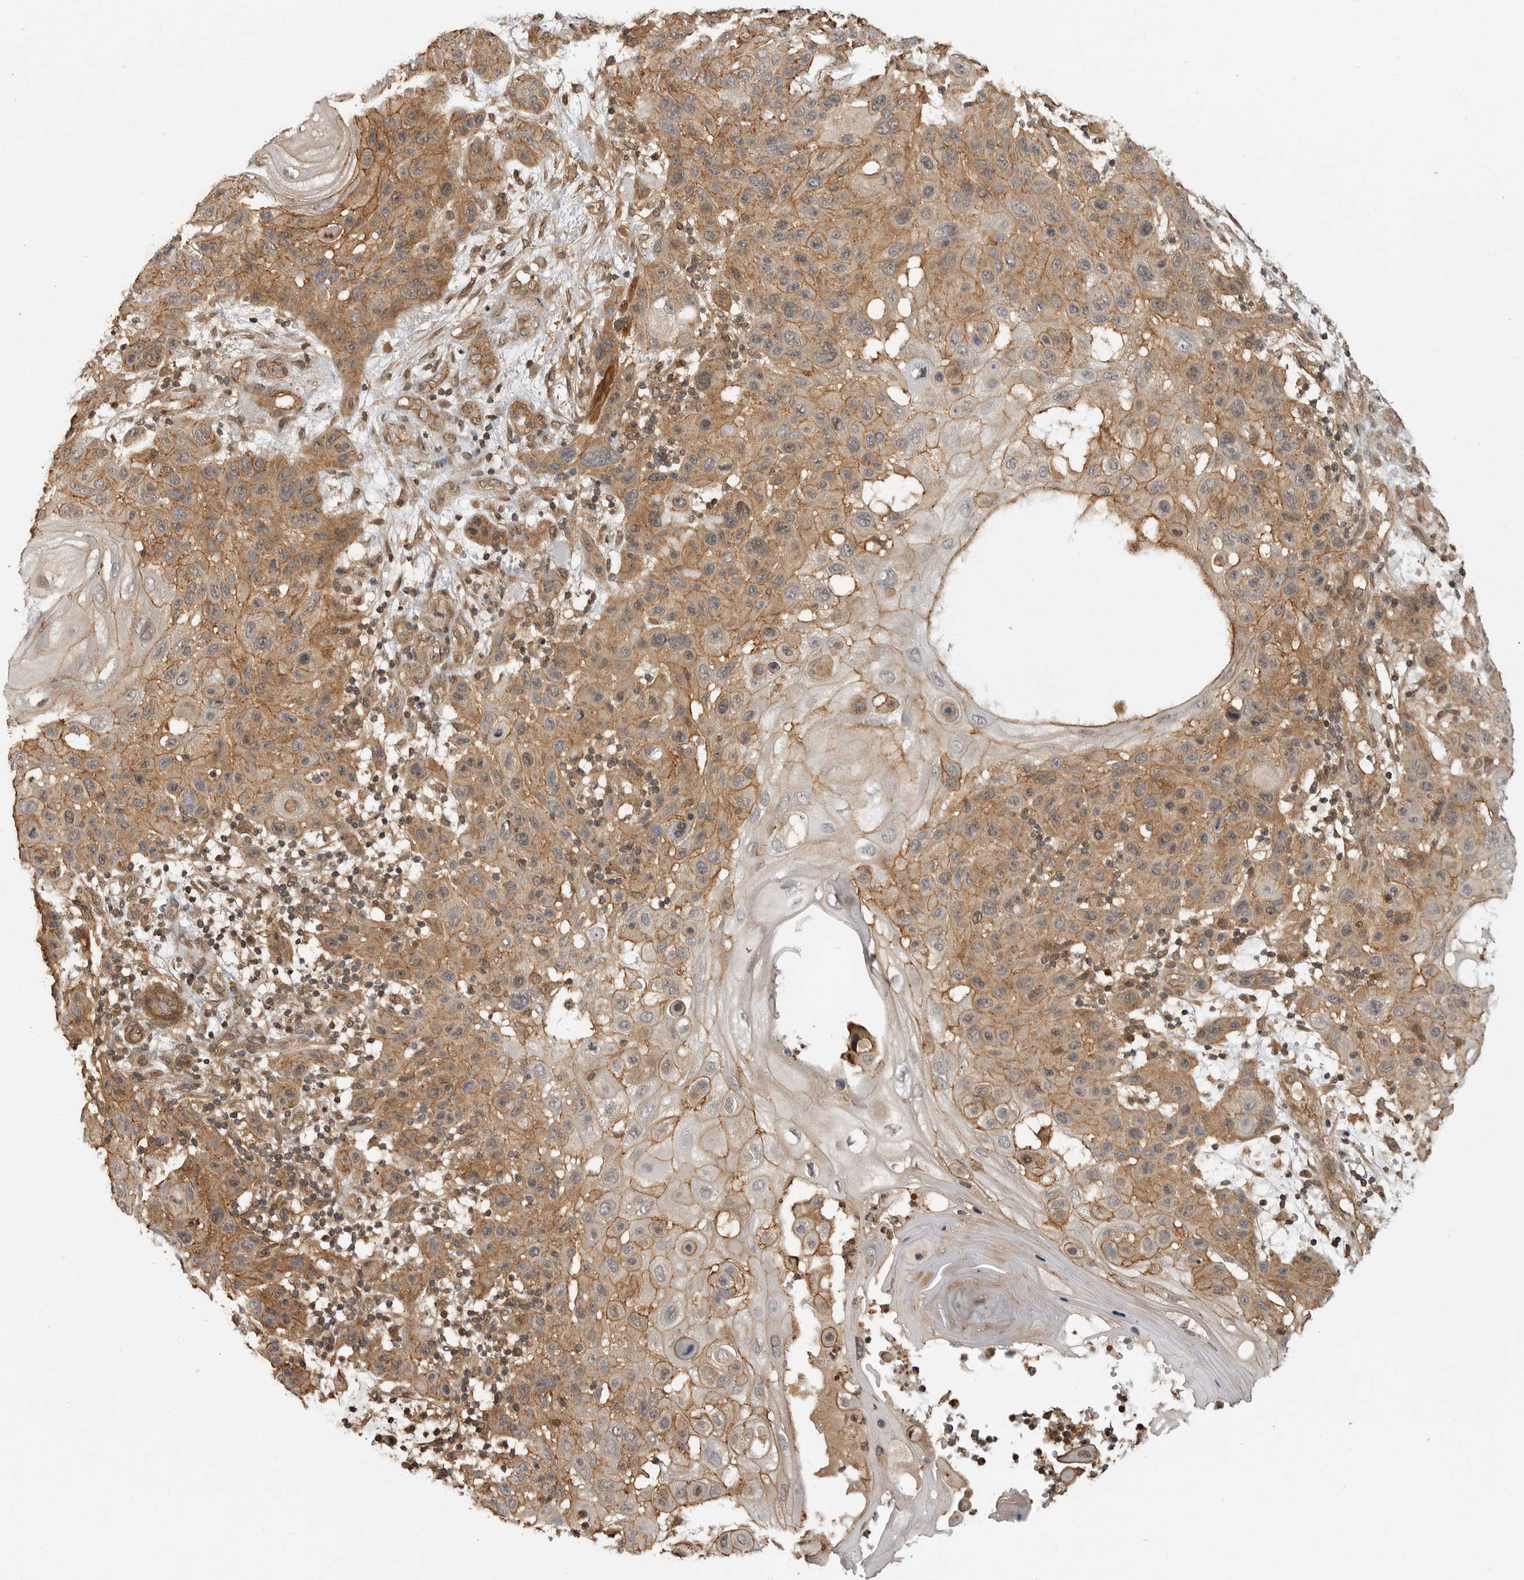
{"staining": {"intensity": "moderate", "quantity": ">75%", "location": "cytoplasmic/membranous"}, "tissue": "skin cancer", "cell_type": "Tumor cells", "image_type": "cancer", "snomed": [{"axis": "morphology", "description": "Normal tissue, NOS"}, {"axis": "morphology", "description": "Squamous cell carcinoma, NOS"}, {"axis": "topography", "description": "Skin"}], "caption": "Human skin cancer (squamous cell carcinoma) stained for a protein (brown) reveals moderate cytoplasmic/membranous positive positivity in about >75% of tumor cells.", "gene": "ERN1", "patient": {"sex": "female", "age": 96}}